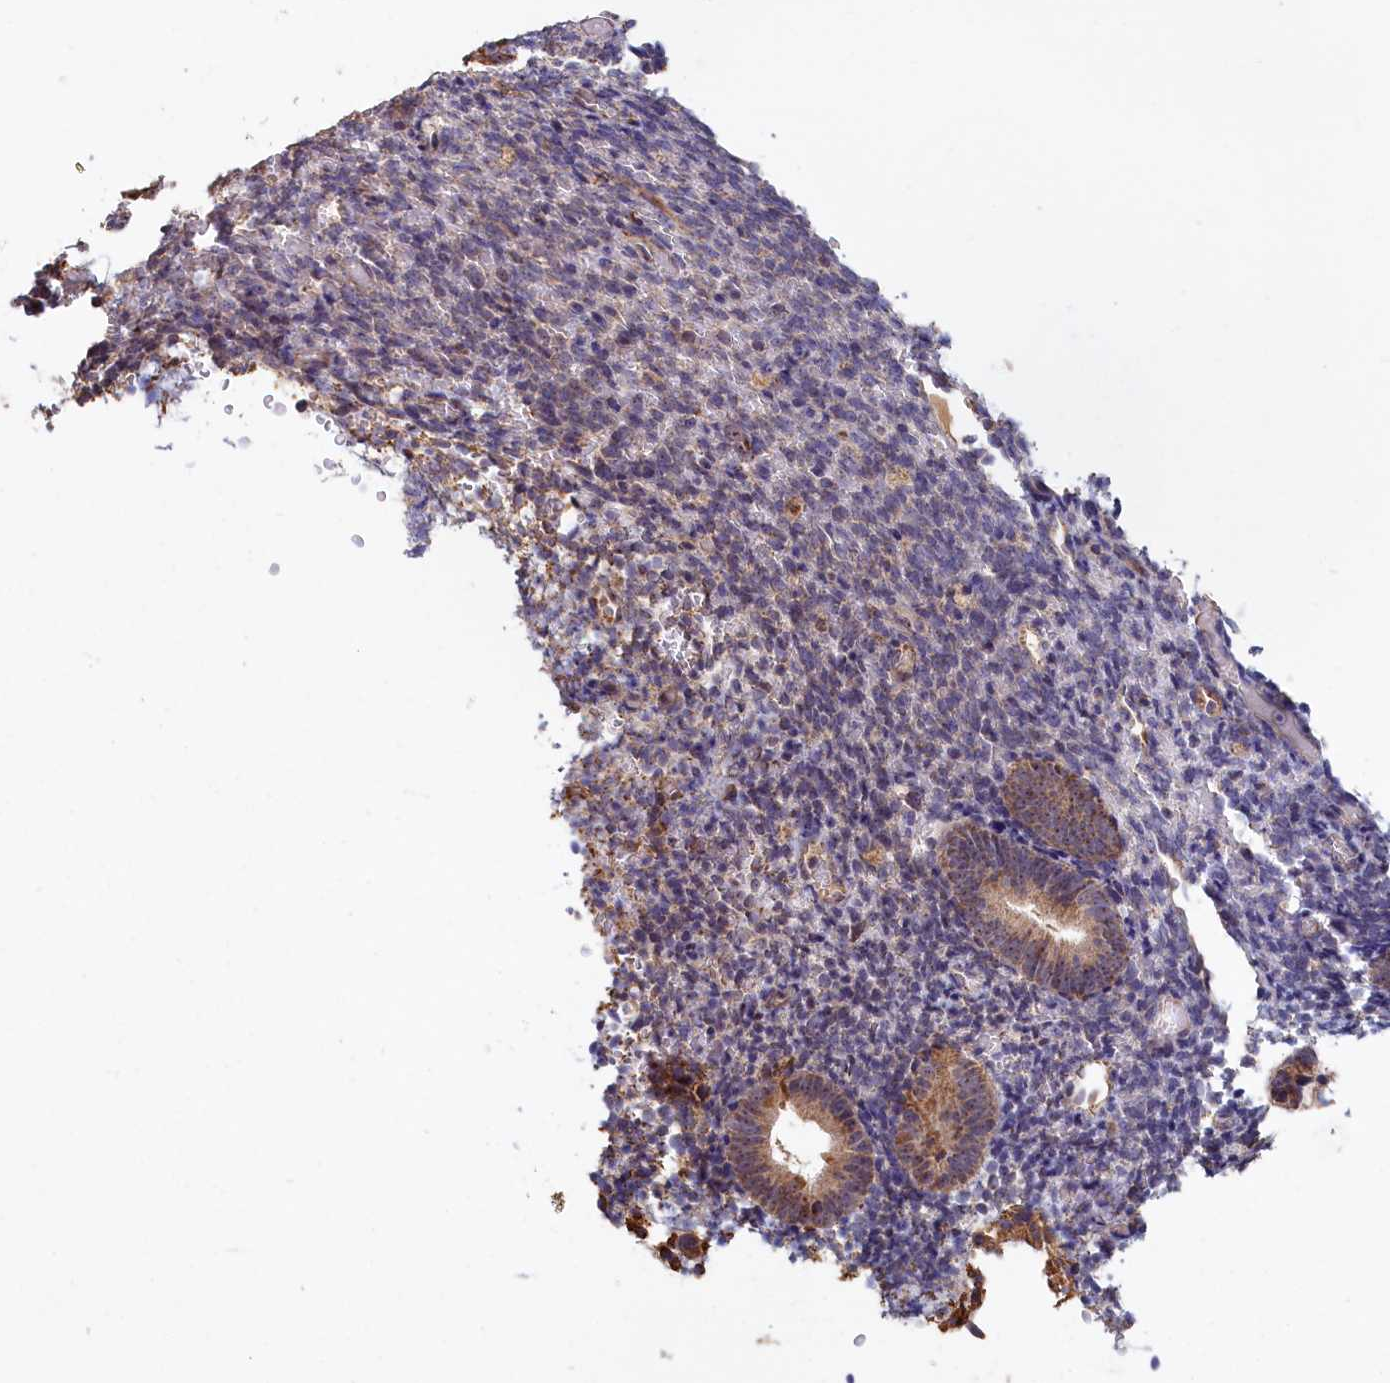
{"staining": {"intensity": "weak", "quantity": "<25%", "location": "cytoplasmic/membranous"}, "tissue": "endometrium", "cell_type": "Cells in endometrial stroma", "image_type": "normal", "snomed": [{"axis": "morphology", "description": "Normal tissue, NOS"}, {"axis": "topography", "description": "Endometrium"}], "caption": "Immunohistochemistry of benign endometrium exhibits no positivity in cells in endometrial stroma. Brightfield microscopy of IHC stained with DAB (3,3'-diaminobenzidine) (brown) and hematoxylin (blue), captured at high magnification.", "gene": "ENSG00000269825", "patient": {"sex": "female", "age": 51}}